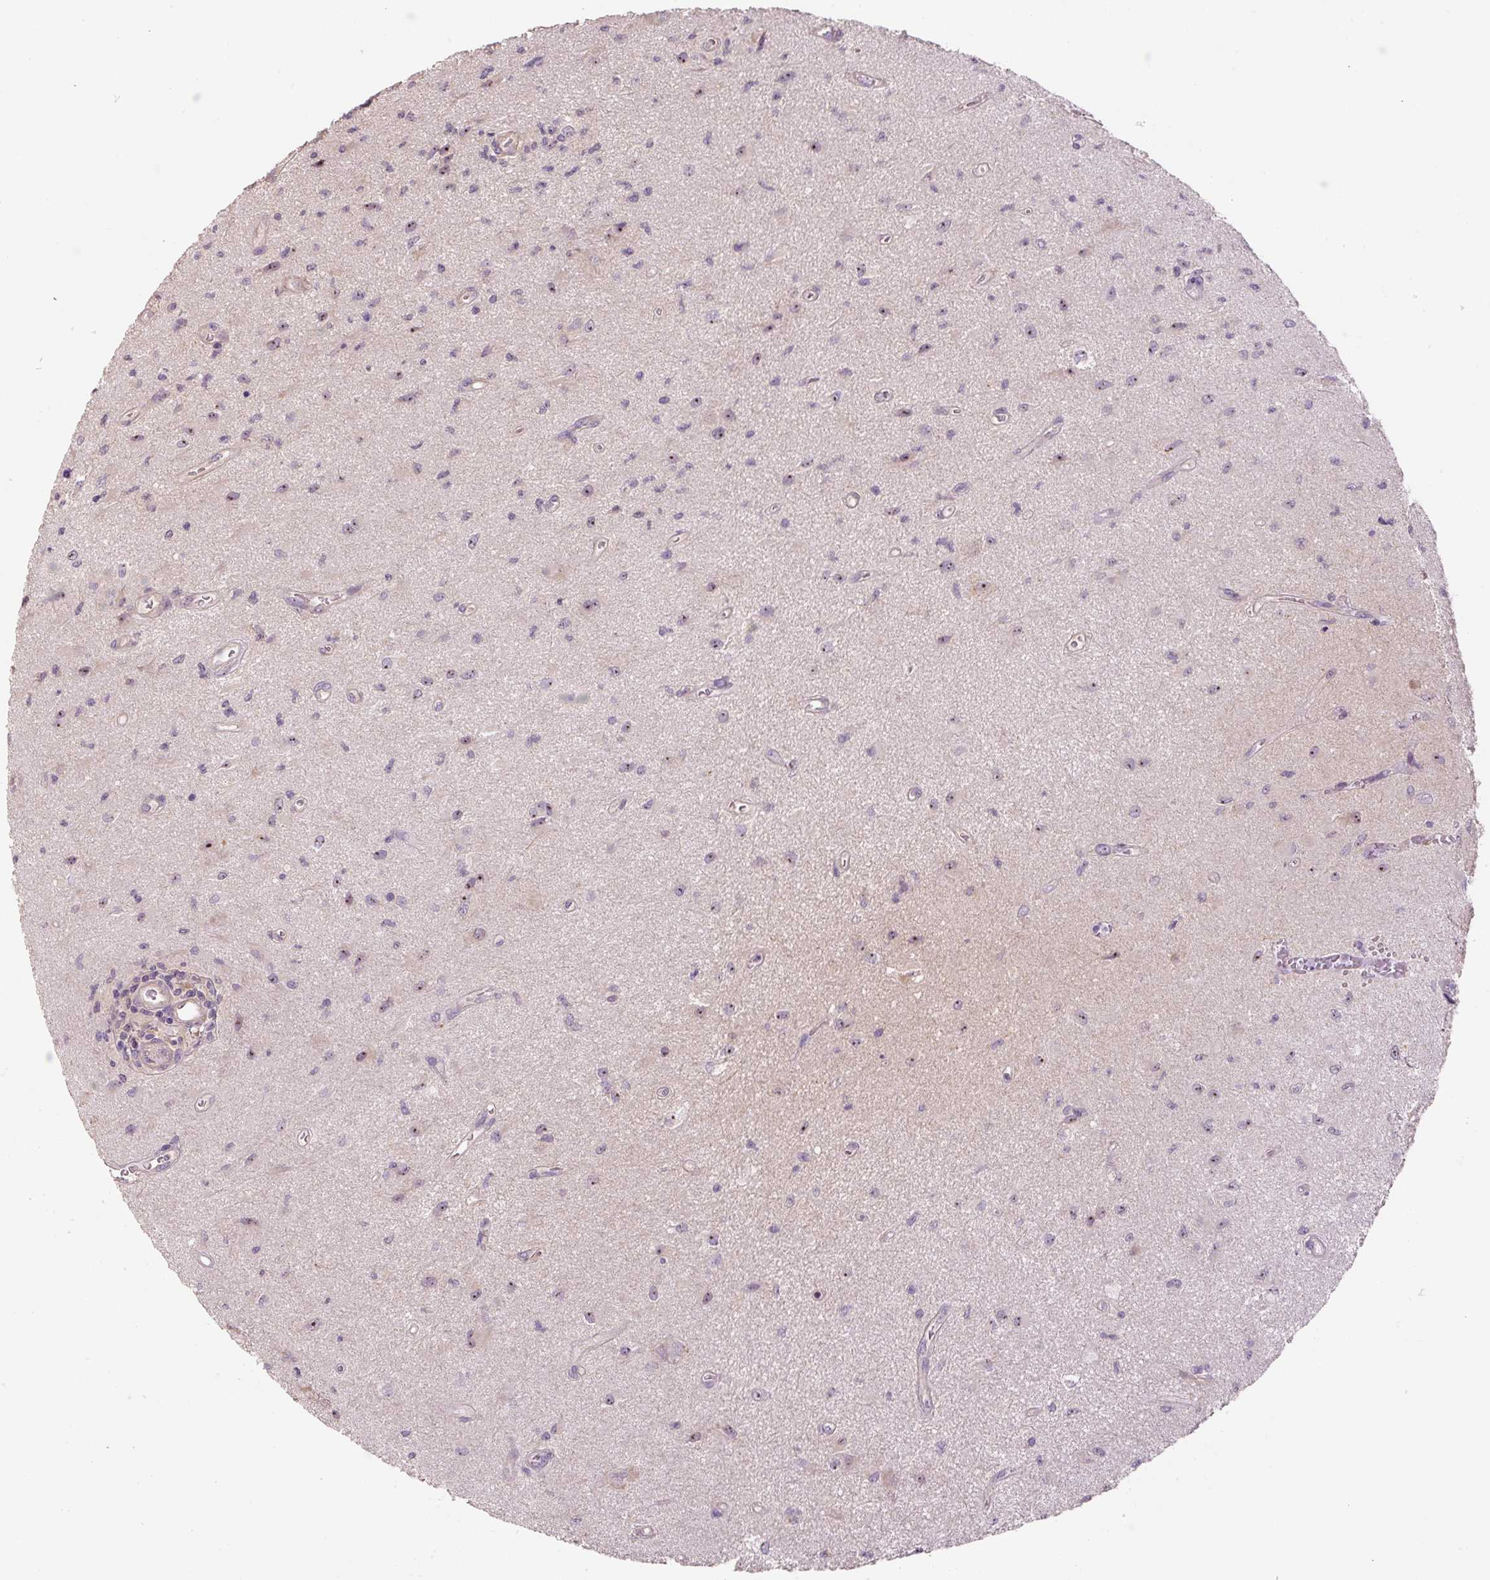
{"staining": {"intensity": "negative", "quantity": "none", "location": "none"}, "tissue": "glioma", "cell_type": "Tumor cells", "image_type": "cancer", "snomed": [{"axis": "morphology", "description": "Glioma, malignant, High grade"}, {"axis": "topography", "description": "Brain"}], "caption": "Immunohistochemical staining of human malignant high-grade glioma shows no significant positivity in tumor cells.", "gene": "TMEM151B", "patient": {"sex": "male", "age": 67}}